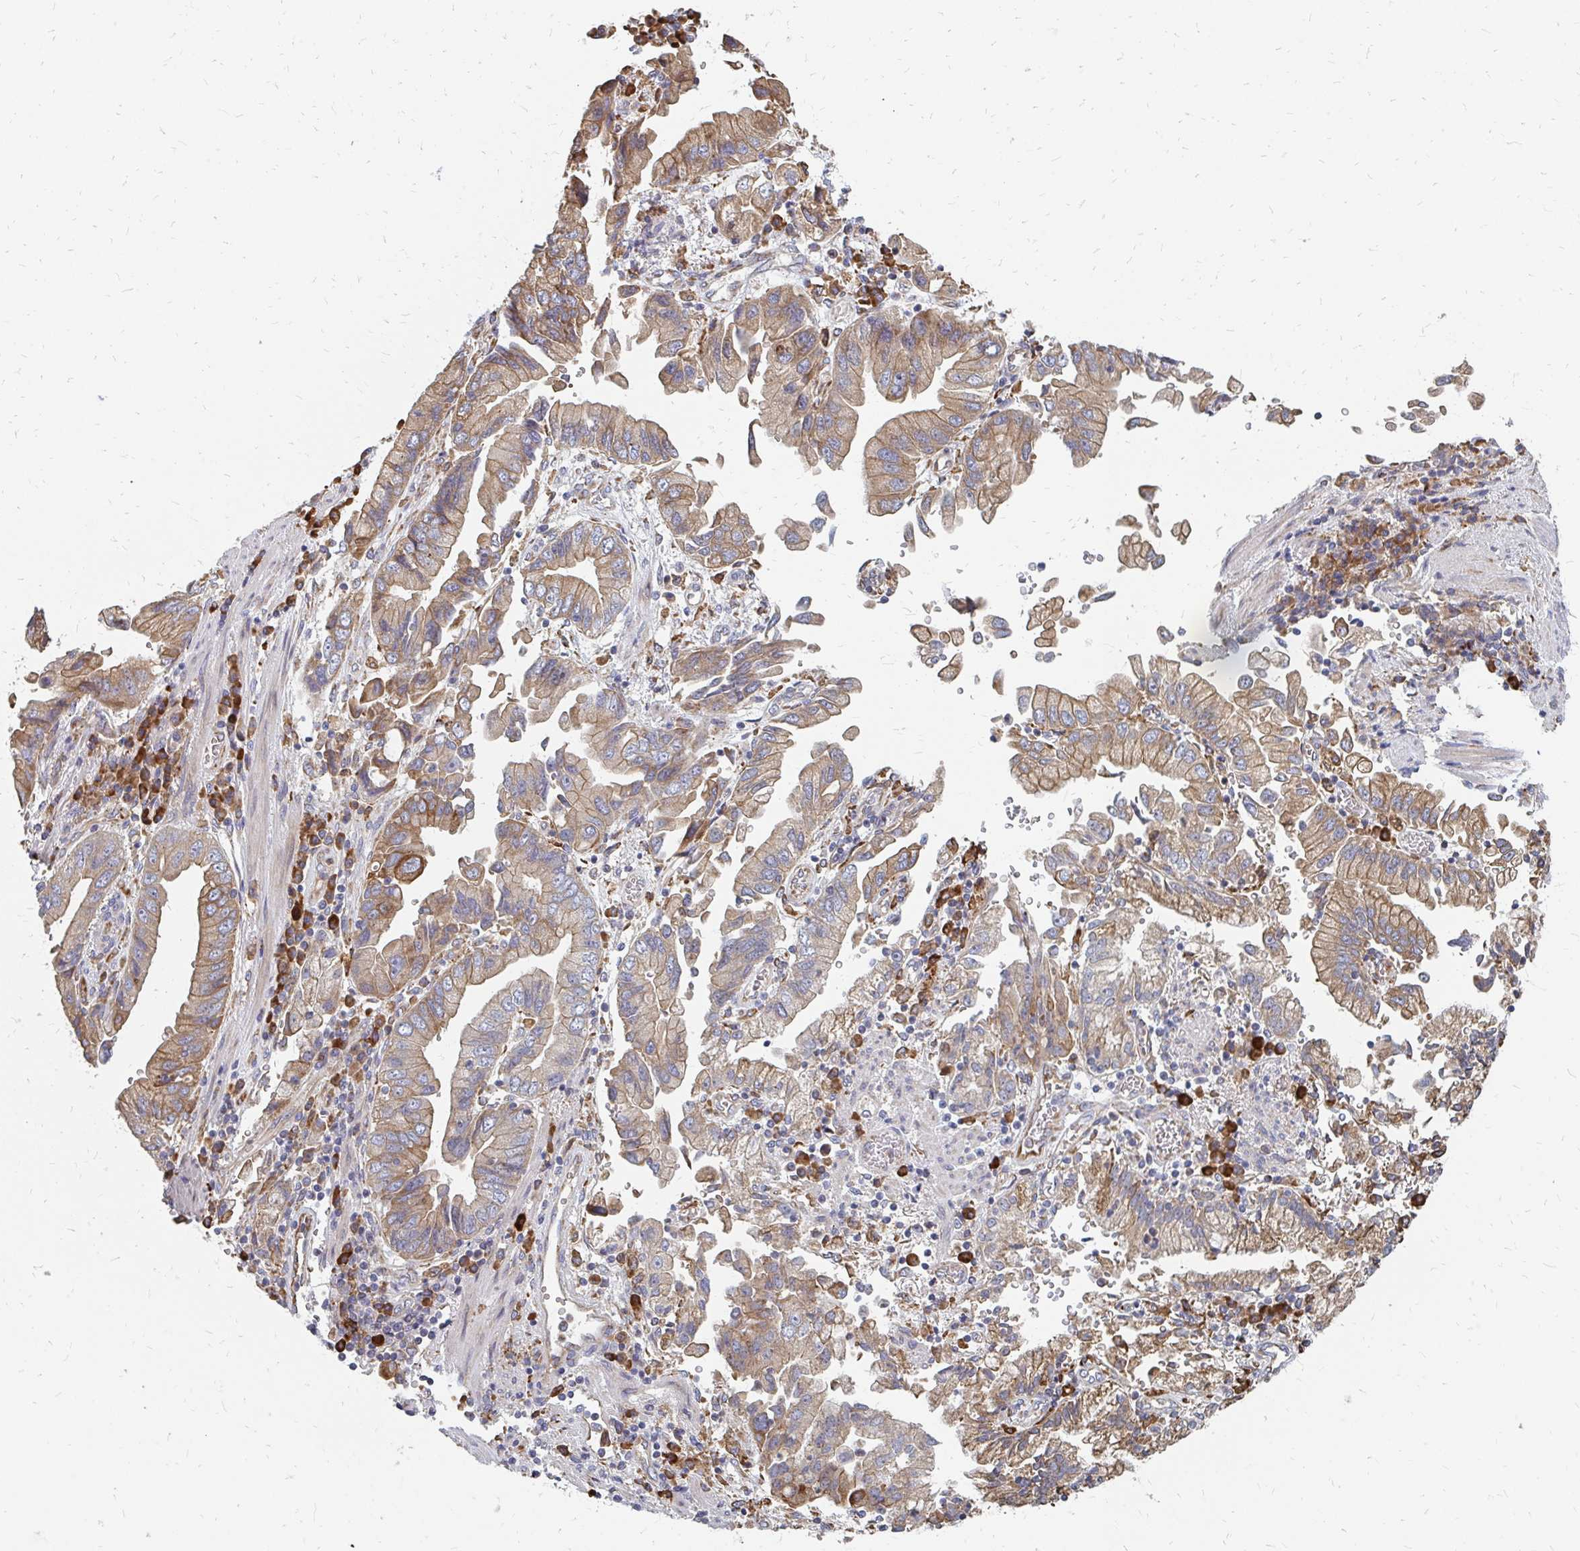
{"staining": {"intensity": "moderate", "quantity": ">75%", "location": "cytoplasmic/membranous"}, "tissue": "stomach cancer", "cell_type": "Tumor cells", "image_type": "cancer", "snomed": [{"axis": "morphology", "description": "Adenocarcinoma, NOS"}, {"axis": "topography", "description": "Stomach"}], "caption": "The photomicrograph shows a brown stain indicating the presence of a protein in the cytoplasmic/membranous of tumor cells in stomach cancer.", "gene": "PPP1R13L", "patient": {"sex": "male", "age": 62}}